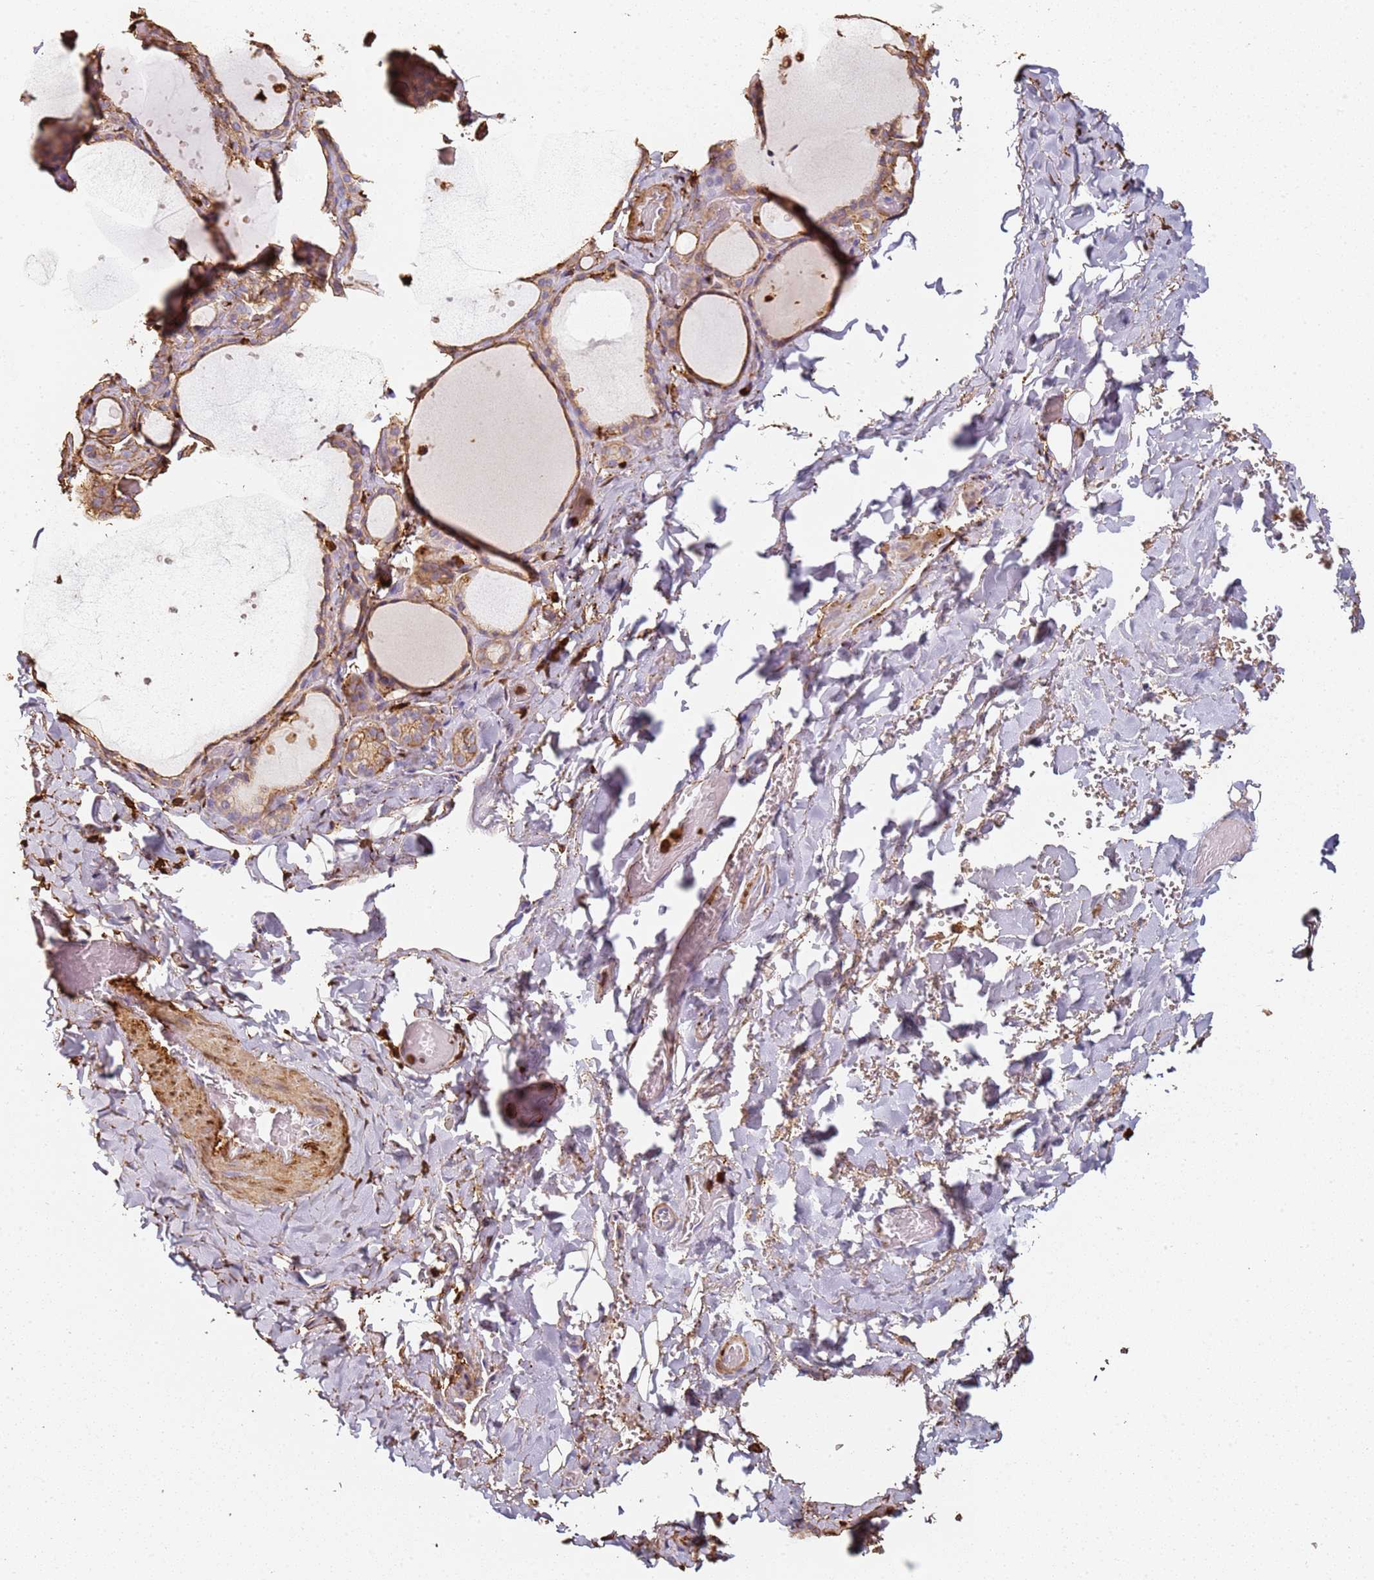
{"staining": {"intensity": "moderate", "quantity": ">75%", "location": "cytoplasmic/membranous"}, "tissue": "thyroid gland", "cell_type": "Glandular cells", "image_type": "normal", "snomed": [{"axis": "morphology", "description": "Normal tissue, NOS"}, {"axis": "topography", "description": "Thyroid gland"}], "caption": "Immunohistochemical staining of normal human thyroid gland shows medium levels of moderate cytoplasmic/membranous positivity in about >75% of glandular cells.", "gene": "S100A4", "patient": {"sex": "female", "age": 44}}